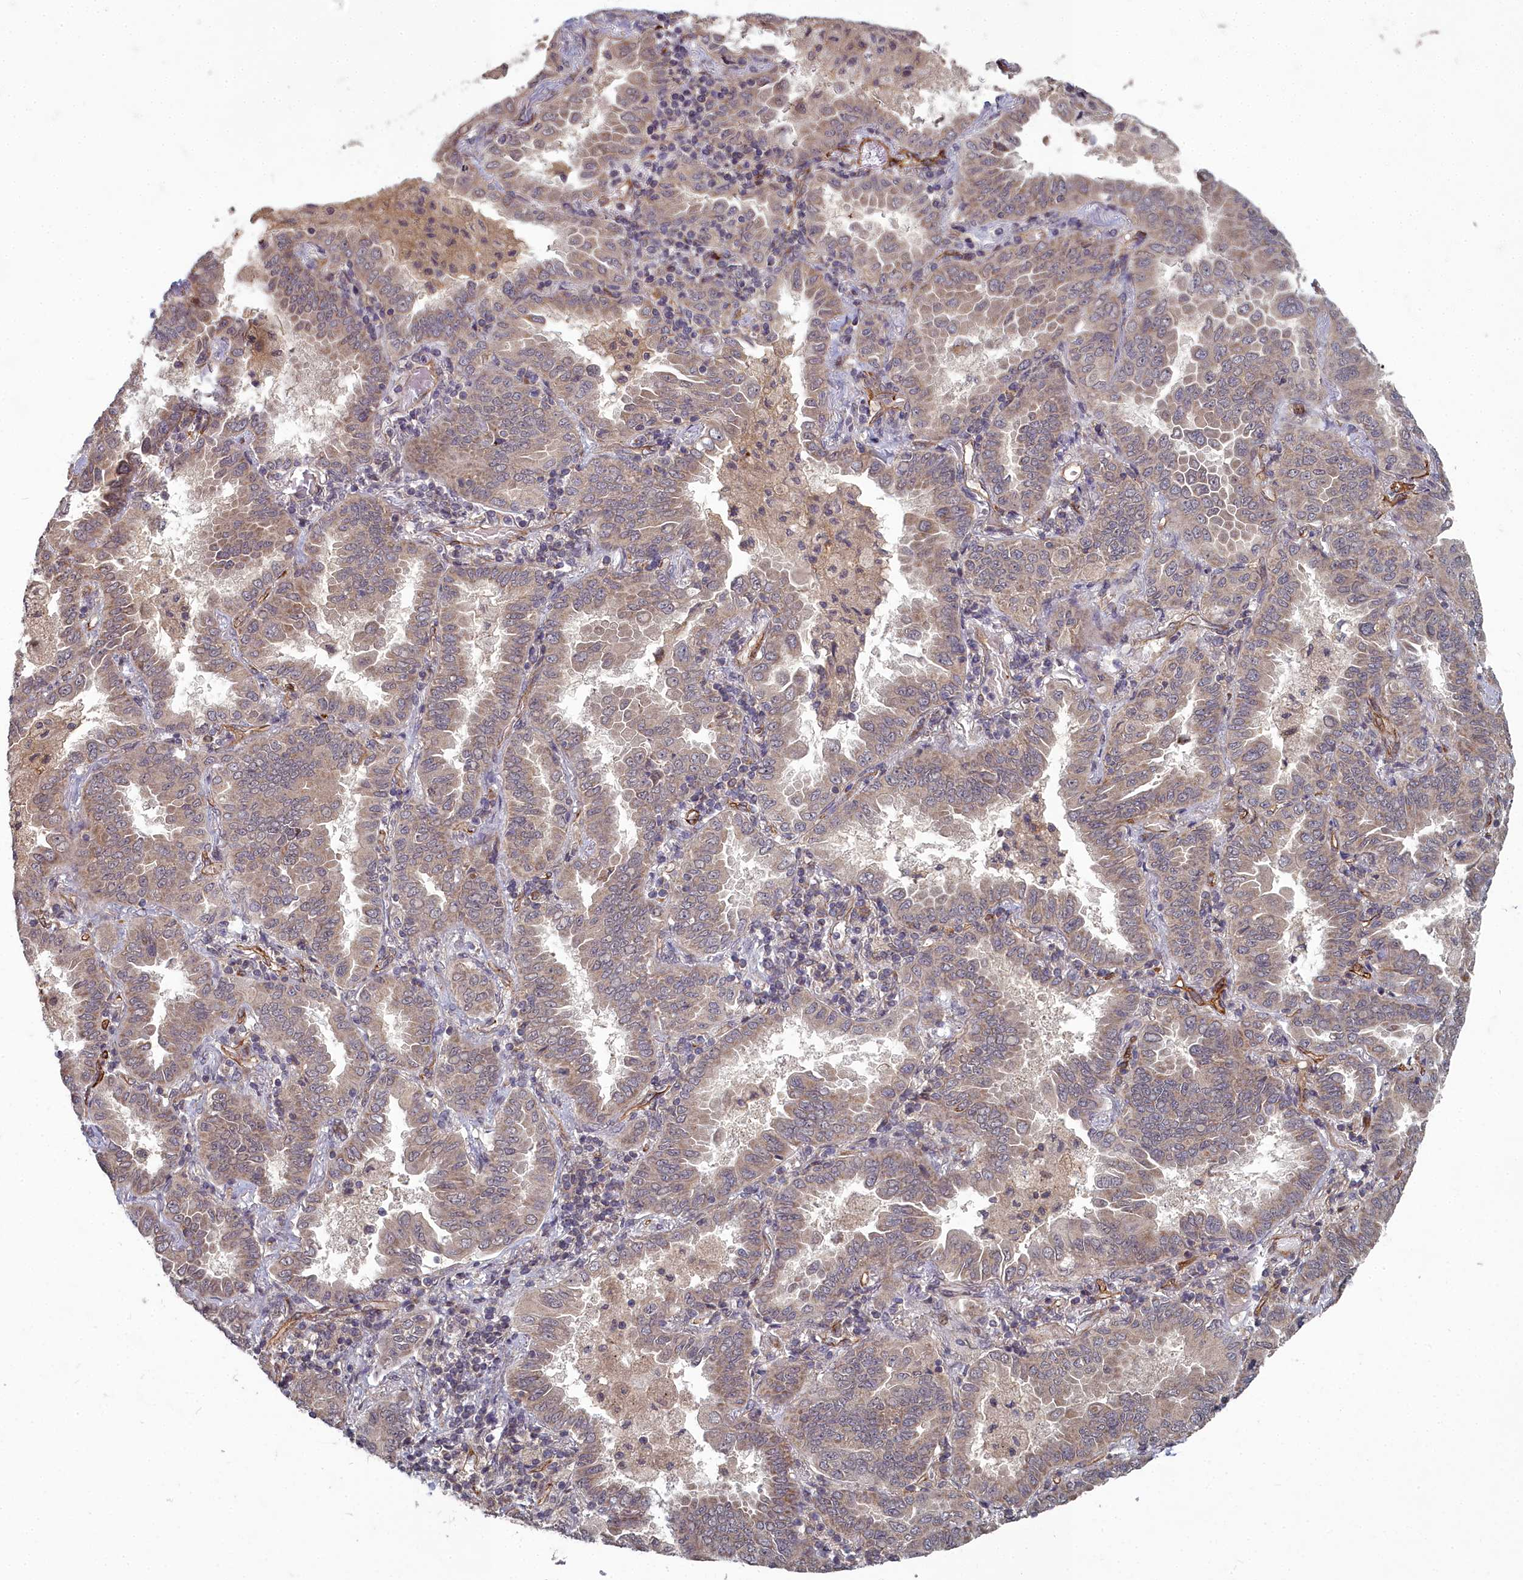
{"staining": {"intensity": "moderate", "quantity": ">75%", "location": "cytoplasmic/membranous,nuclear"}, "tissue": "lung cancer", "cell_type": "Tumor cells", "image_type": "cancer", "snomed": [{"axis": "morphology", "description": "Adenocarcinoma, NOS"}, {"axis": "topography", "description": "Lung"}], "caption": "Immunohistochemistry (IHC) micrograph of neoplastic tissue: human adenocarcinoma (lung) stained using IHC reveals medium levels of moderate protein expression localized specifically in the cytoplasmic/membranous and nuclear of tumor cells, appearing as a cytoplasmic/membranous and nuclear brown color.", "gene": "TSPYL4", "patient": {"sex": "male", "age": 64}}